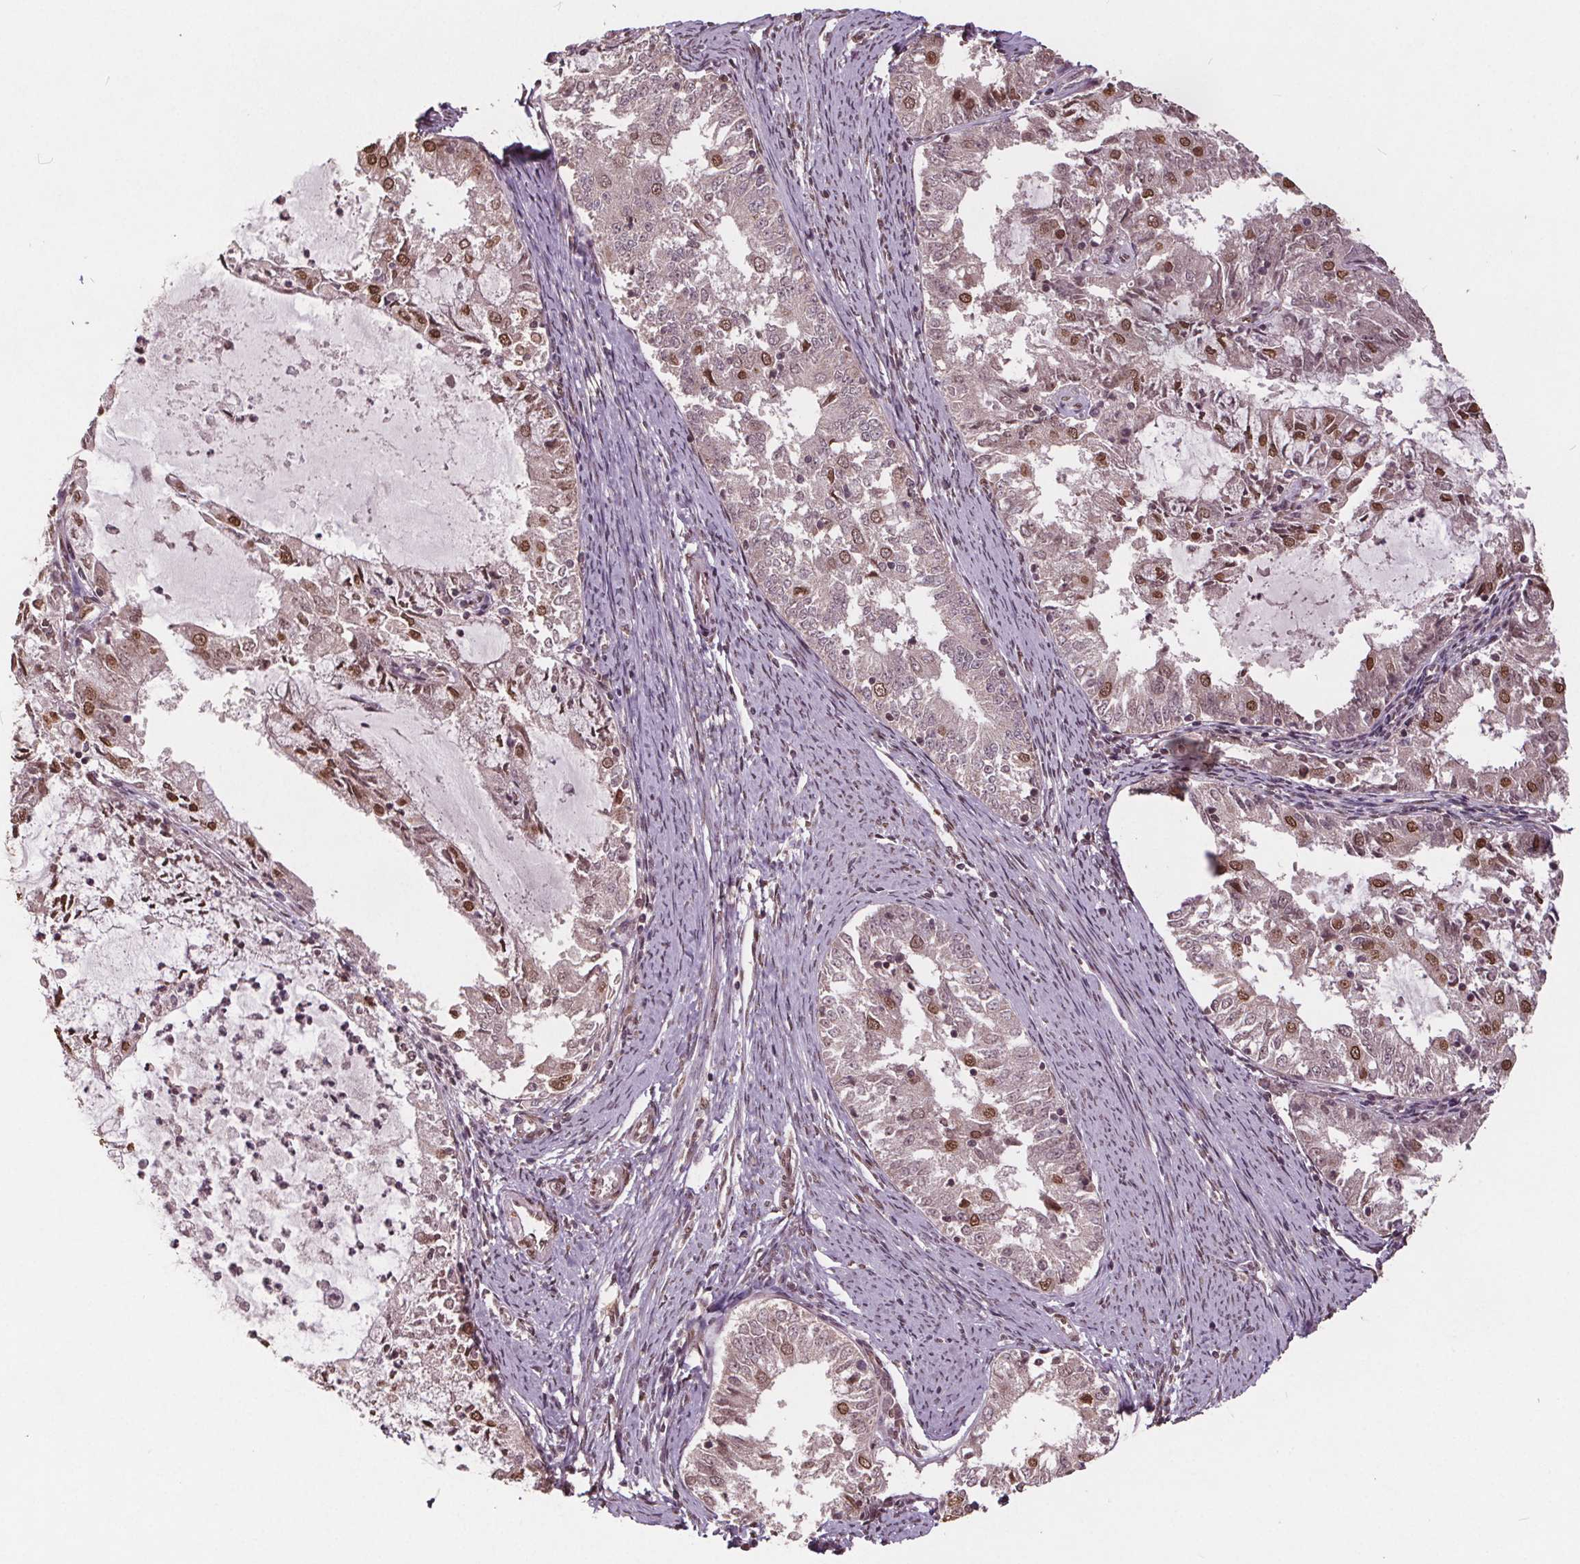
{"staining": {"intensity": "moderate", "quantity": "25%-75%", "location": "nuclear"}, "tissue": "endometrial cancer", "cell_type": "Tumor cells", "image_type": "cancer", "snomed": [{"axis": "morphology", "description": "Adenocarcinoma, NOS"}, {"axis": "topography", "description": "Endometrium"}], "caption": "The micrograph reveals staining of endometrial cancer, revealing moderate nuclear protein staining (brown color) within tumor cells.", "gene": "HIF1AN", "patient": {"sex": "female", "age": 57}}